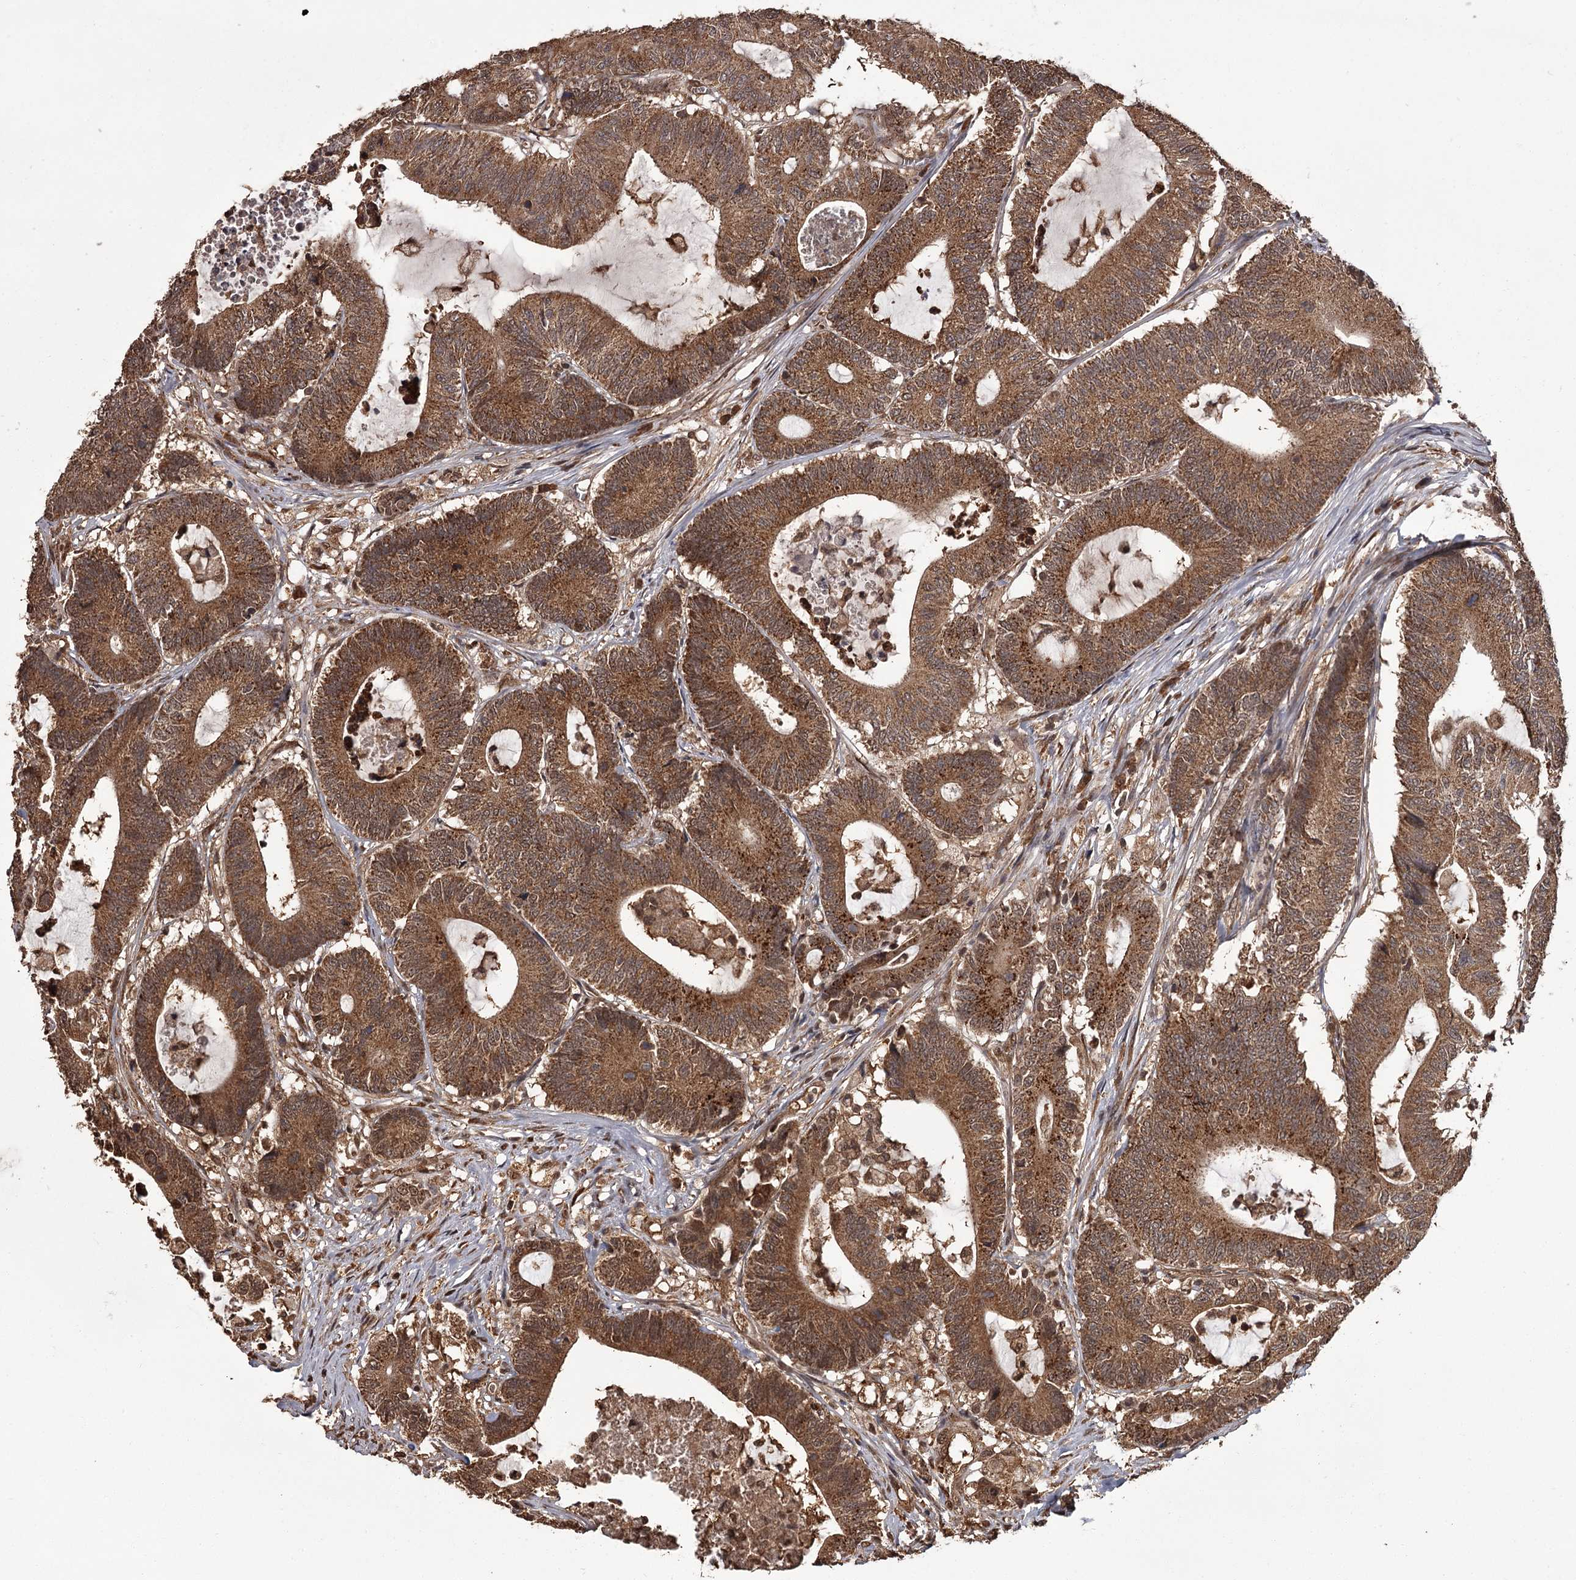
{"staining": {"intensity": "strong", "quantity": ">75%", "location": "cytoplasmic/membranous"}, "tissue": "colorectal cancer", "cell_type": "Tumor cells", "image_type": "cancer", "snomed": [{"axis": "morphology", "description": "Adenocarcinoma, NOS"}, {"axis": "topography", "description": "Colon"}], "caption": "Human colorectal cancer stained with a protein marker displays strong staining in tumor cells.", "gene": "NPRL2", "patient": {"sex": "female", "age": 84}}